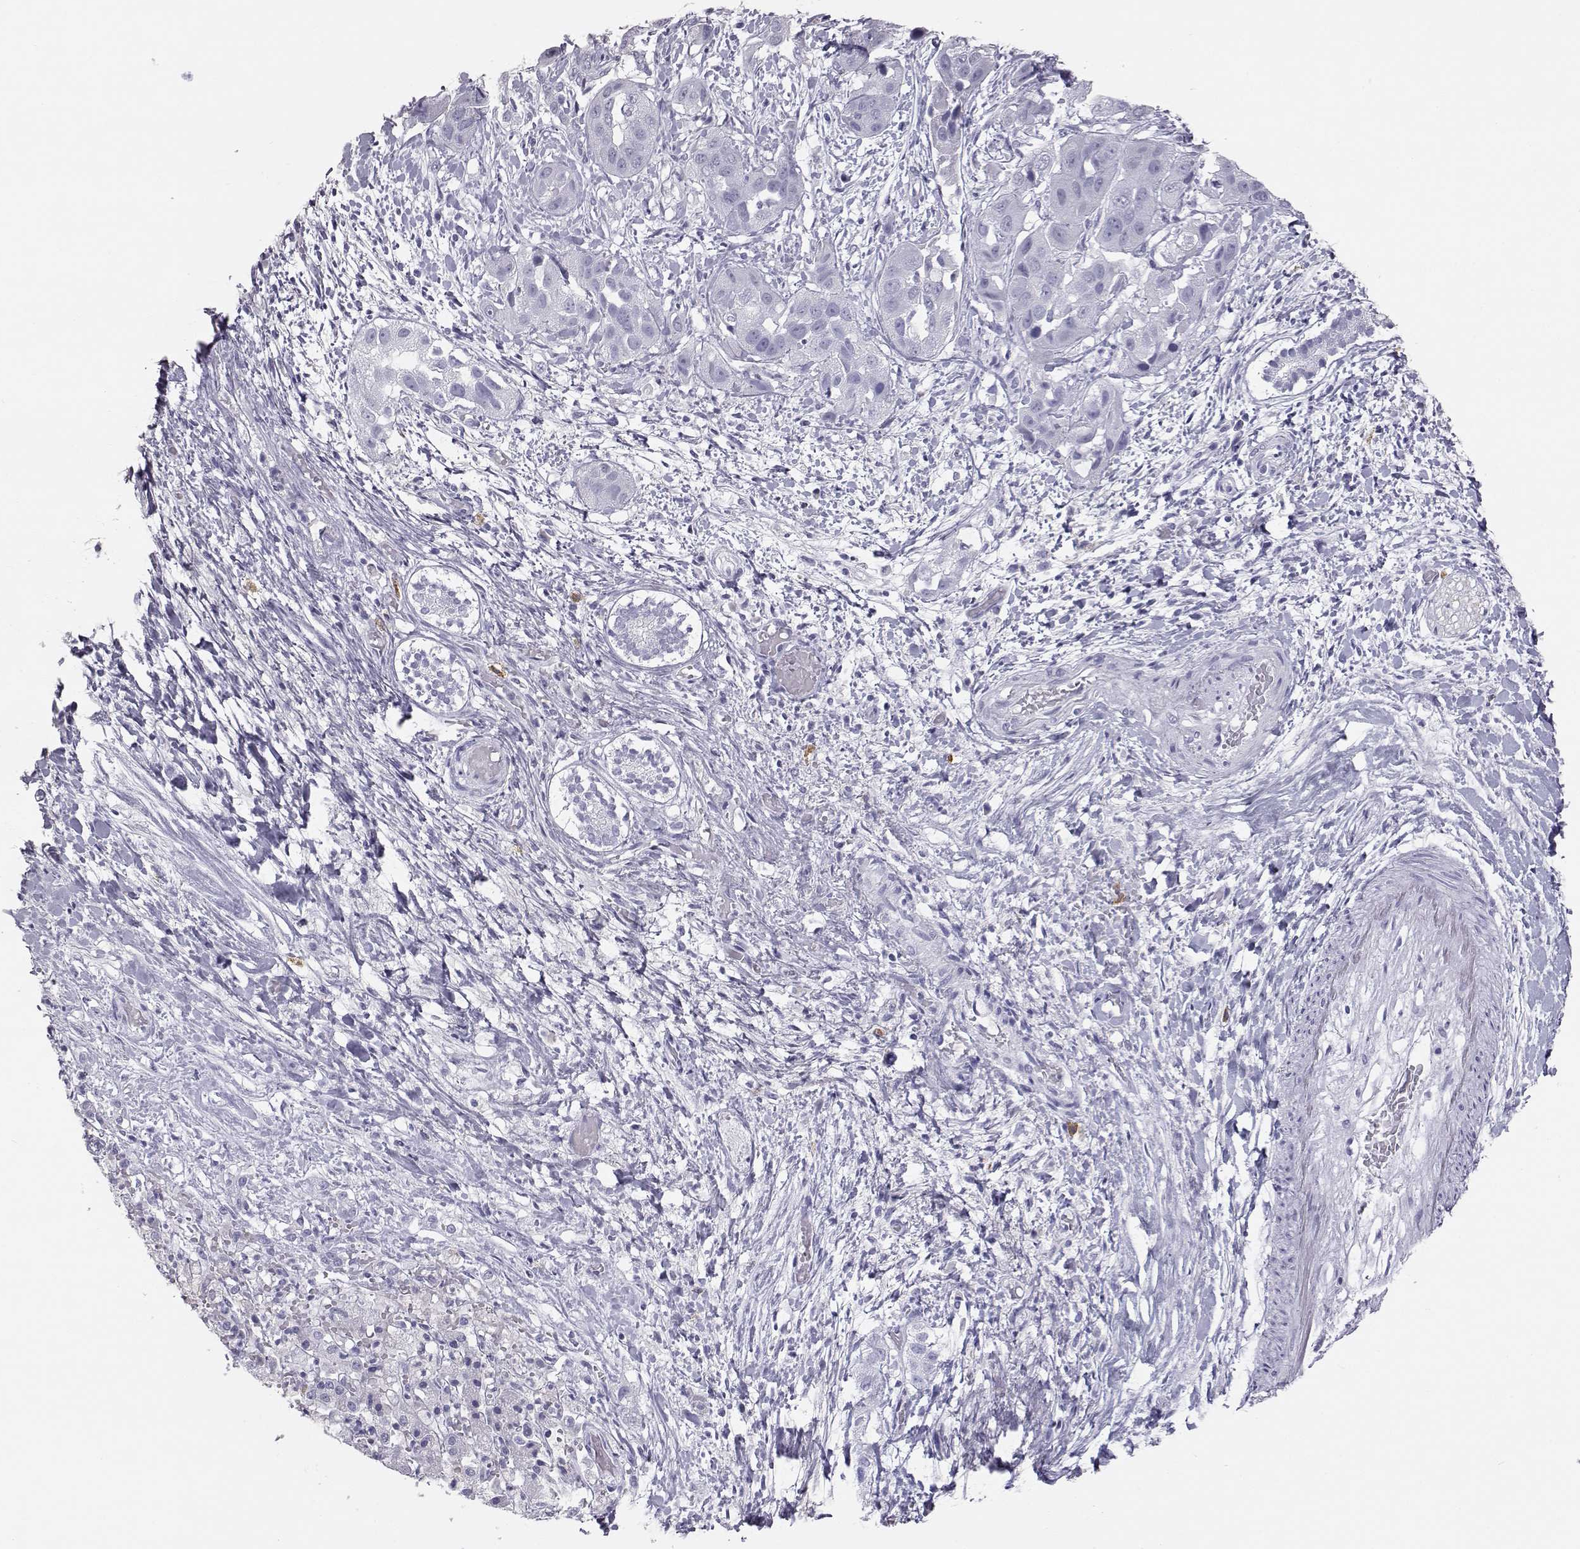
{"staining": {"intensity": "negative", "quantity": "none", "location": "none"}, "tissue": "liver cancer", "cell_type": "Tumor cells", "image_type": "cancer", "snomed": [{"axis": "morphology", "description": "Cholangiocarcinoma"}, {"axis": "topography", "description": "Liver"}], "caption": "Immunohistochemical staining of liver cholangiocarcinoma displays no significant positivity in tumor cells.", "gene": "ITLN2", "patient": {"sex": "female", "age": 52}}